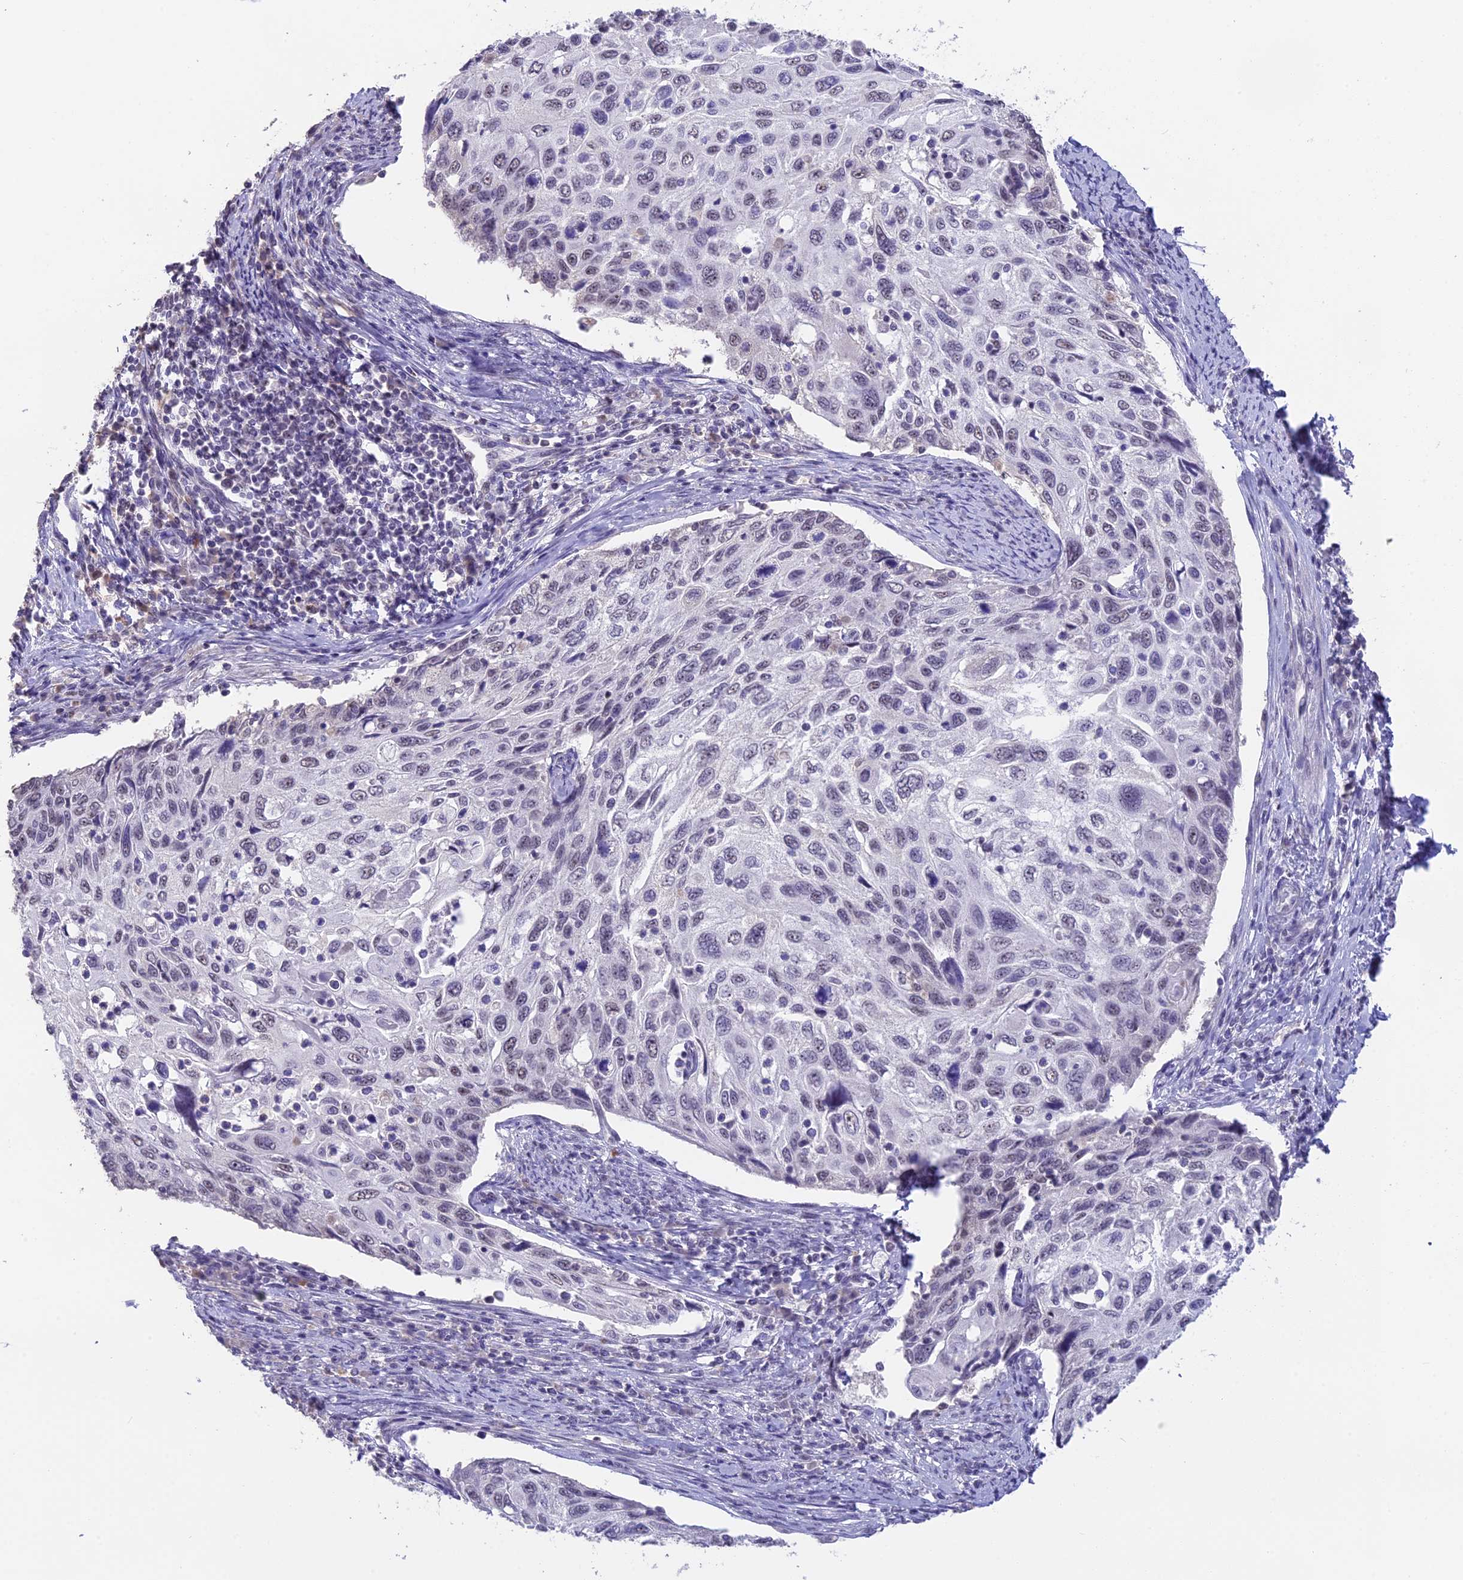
{"staining": {"intensity": "negative", "quantity": "none", "location": "none"}, "tissue": "cervical cancer", "cell_type": "Tumor cells", "image_type": "cancer", "snomed": [{"axis": "morphology", "description": "Squamous cell carcinoma, NOS"}, {"axis": "topography", "description": "Cervix"}], "caption": "High magnification brightfield microscopy of squamous cell carcinoma (cervical) stained with DAB (brown) and counterstained with hematoxylin (blue): tumor cells show no significant positivity.", "gene": "SETD2", "patient": {"sex": "female", "age": 70}}